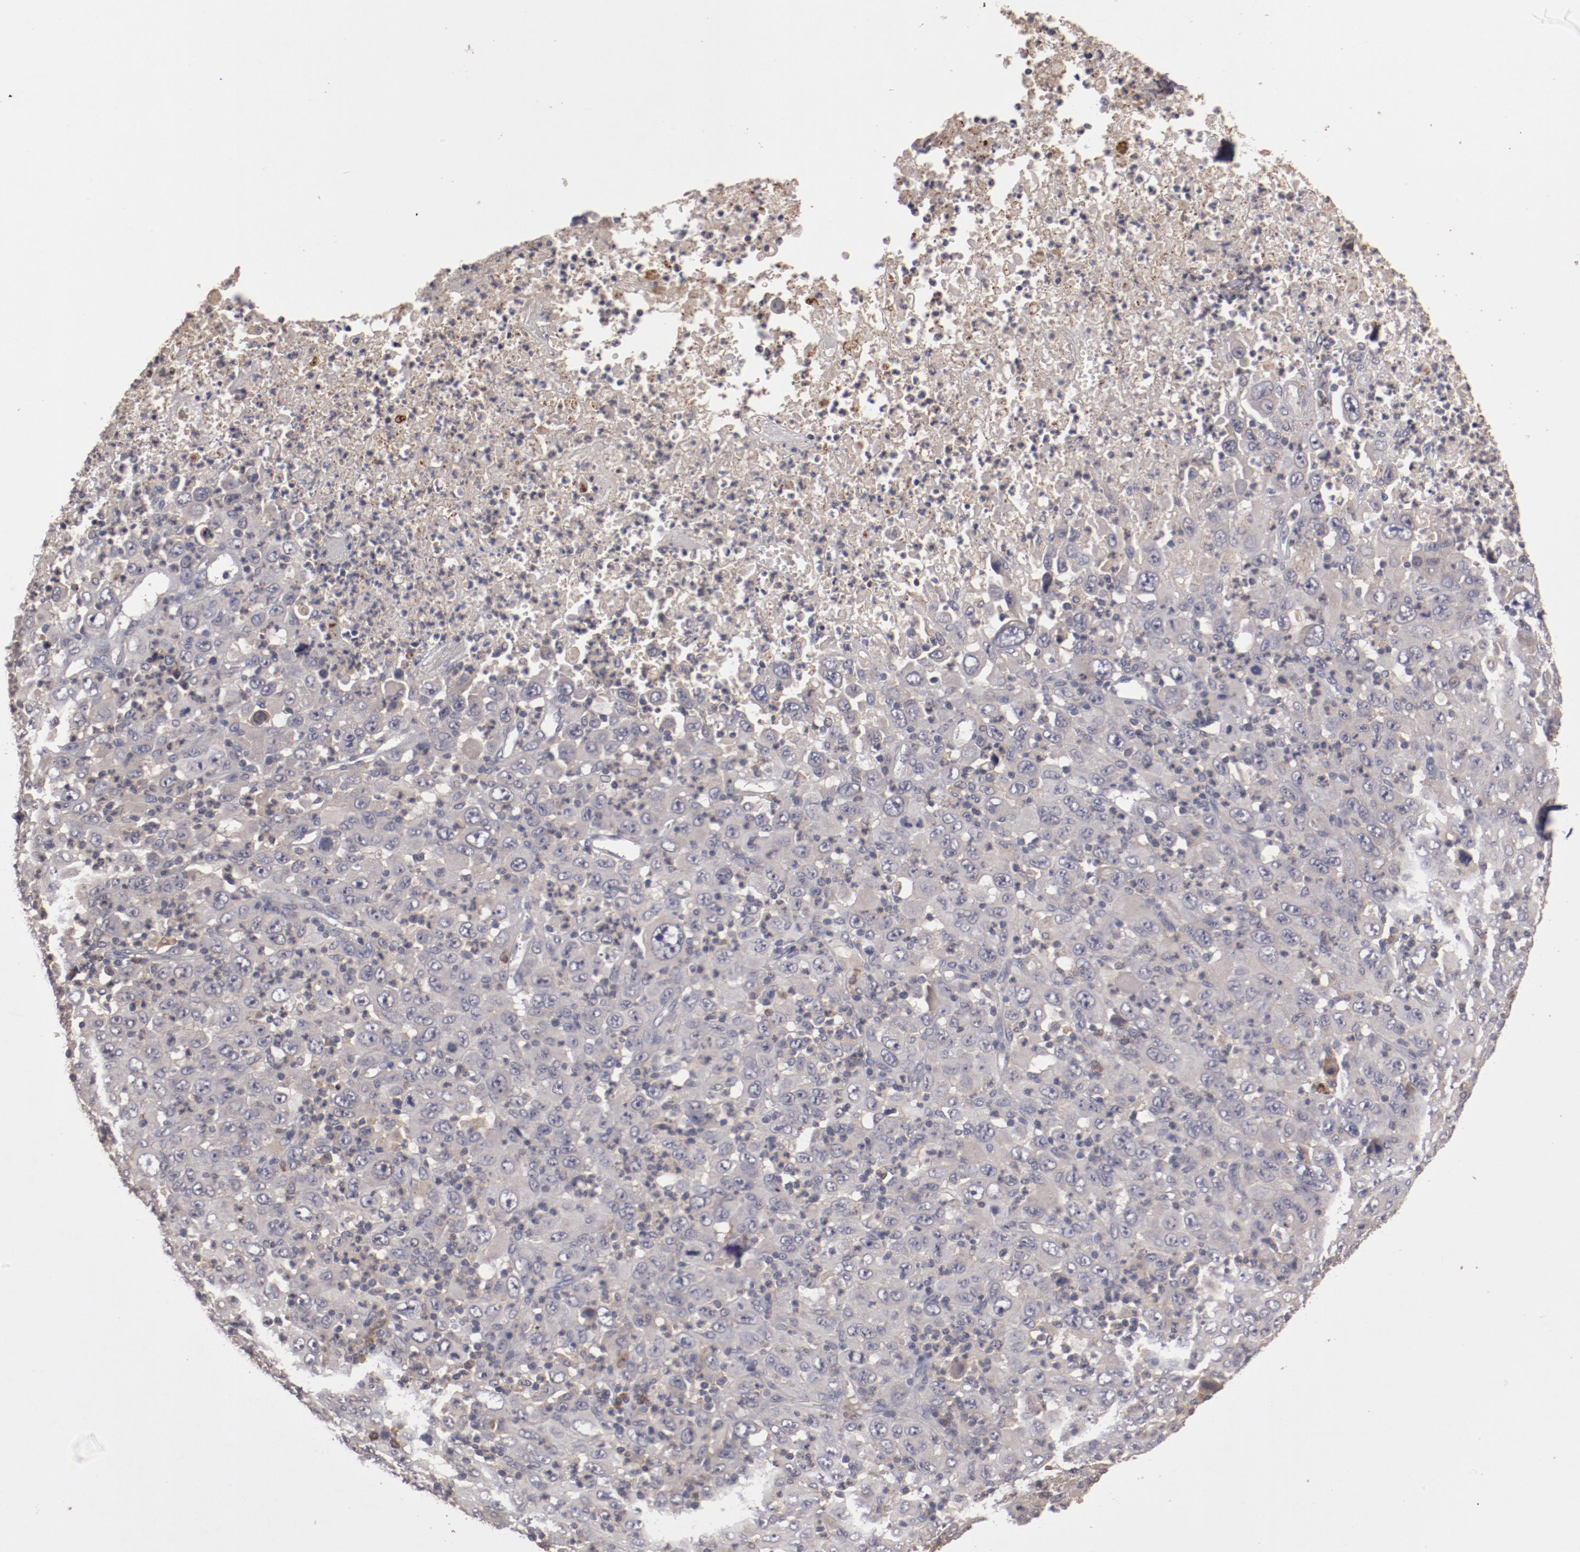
{"staining": {"intensity": "weak", "quantity": ">75%", "location": "cytoplasmic/membranous"}, "tissue": "melanoma", "cell_type": "Tumor cells", "image_type": "cancer", "snomed": [{"axis": "morphology", "description": "Malignant melanoma, Metastatic site"}, {"axis": "topography", "description": "Skin"}], "caption": "Immunohistochemical staining of malignant melanoma (metastatic site) demonstrates low levels of weak cytoplasmic/membranous protein staining in approximately >75% of tumor cells.", "gene": "LRRC75B", "patient": {"sex": "female", "age": 56}}